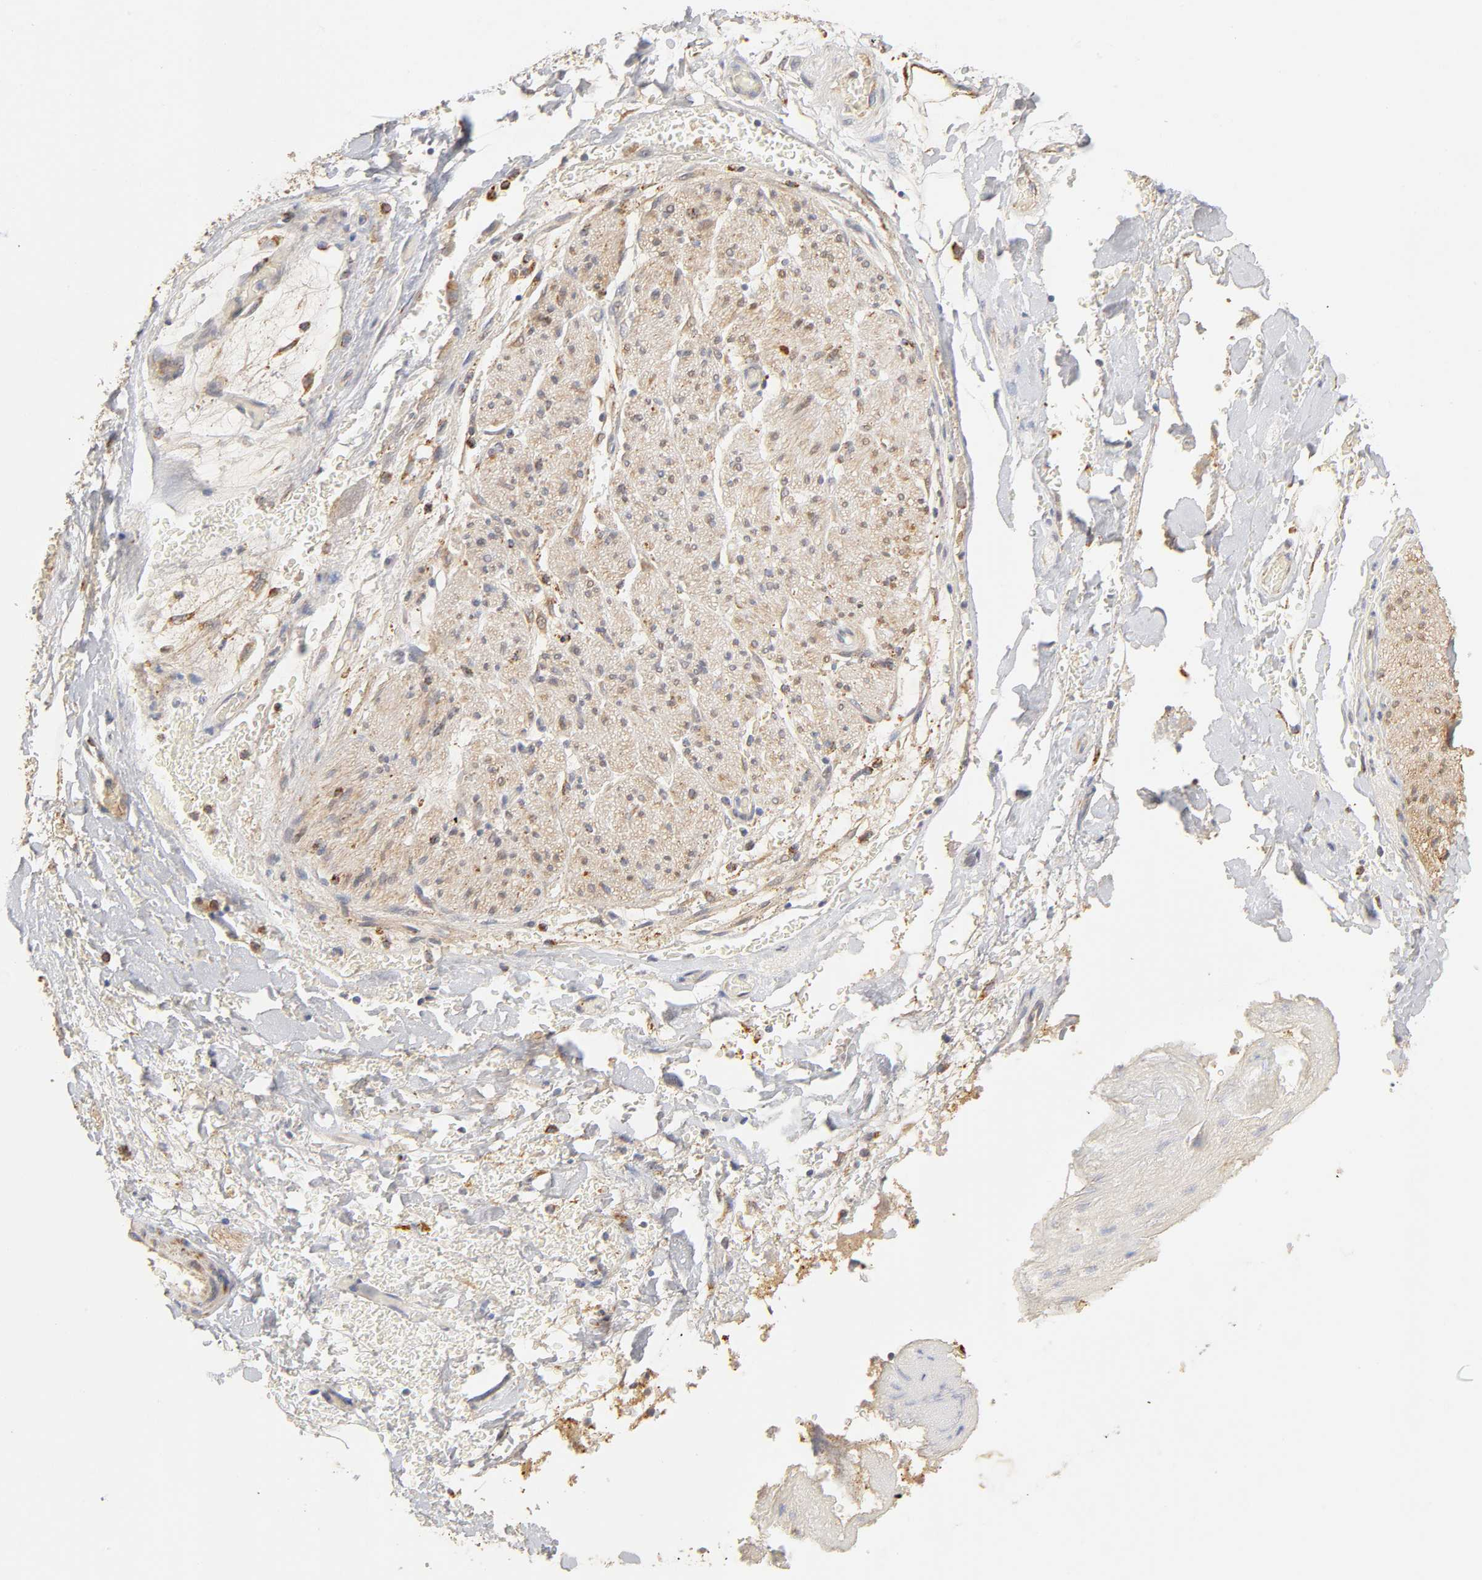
{"staining": {"intensity": "negative", "quantity": "none", "location": "none"}, "tissue": "adipose tissue", "cell_type": "Adipocytes", "image_type": "normal", "snomed": [{"axis": "morphology", "description": "Normal tissue, NOS"}, {"axis": "morphology", "description": "Cholangiocarcinoma"}, {"axis": "topography", "description": "Liver"}, {"axis": "topography", "description": "Peripheral nerve tissue"}], "caption": "Adipocytes are negative for brown protein staining in unremarkable adipose tissue. The staining is performed using DAB (3,3'-diaminobenzidine) brown chromogen with nuclei counter-stained in using hematoxylin.", "gene": "ISG15", "patient": {"sex": "male", "age": 50}}